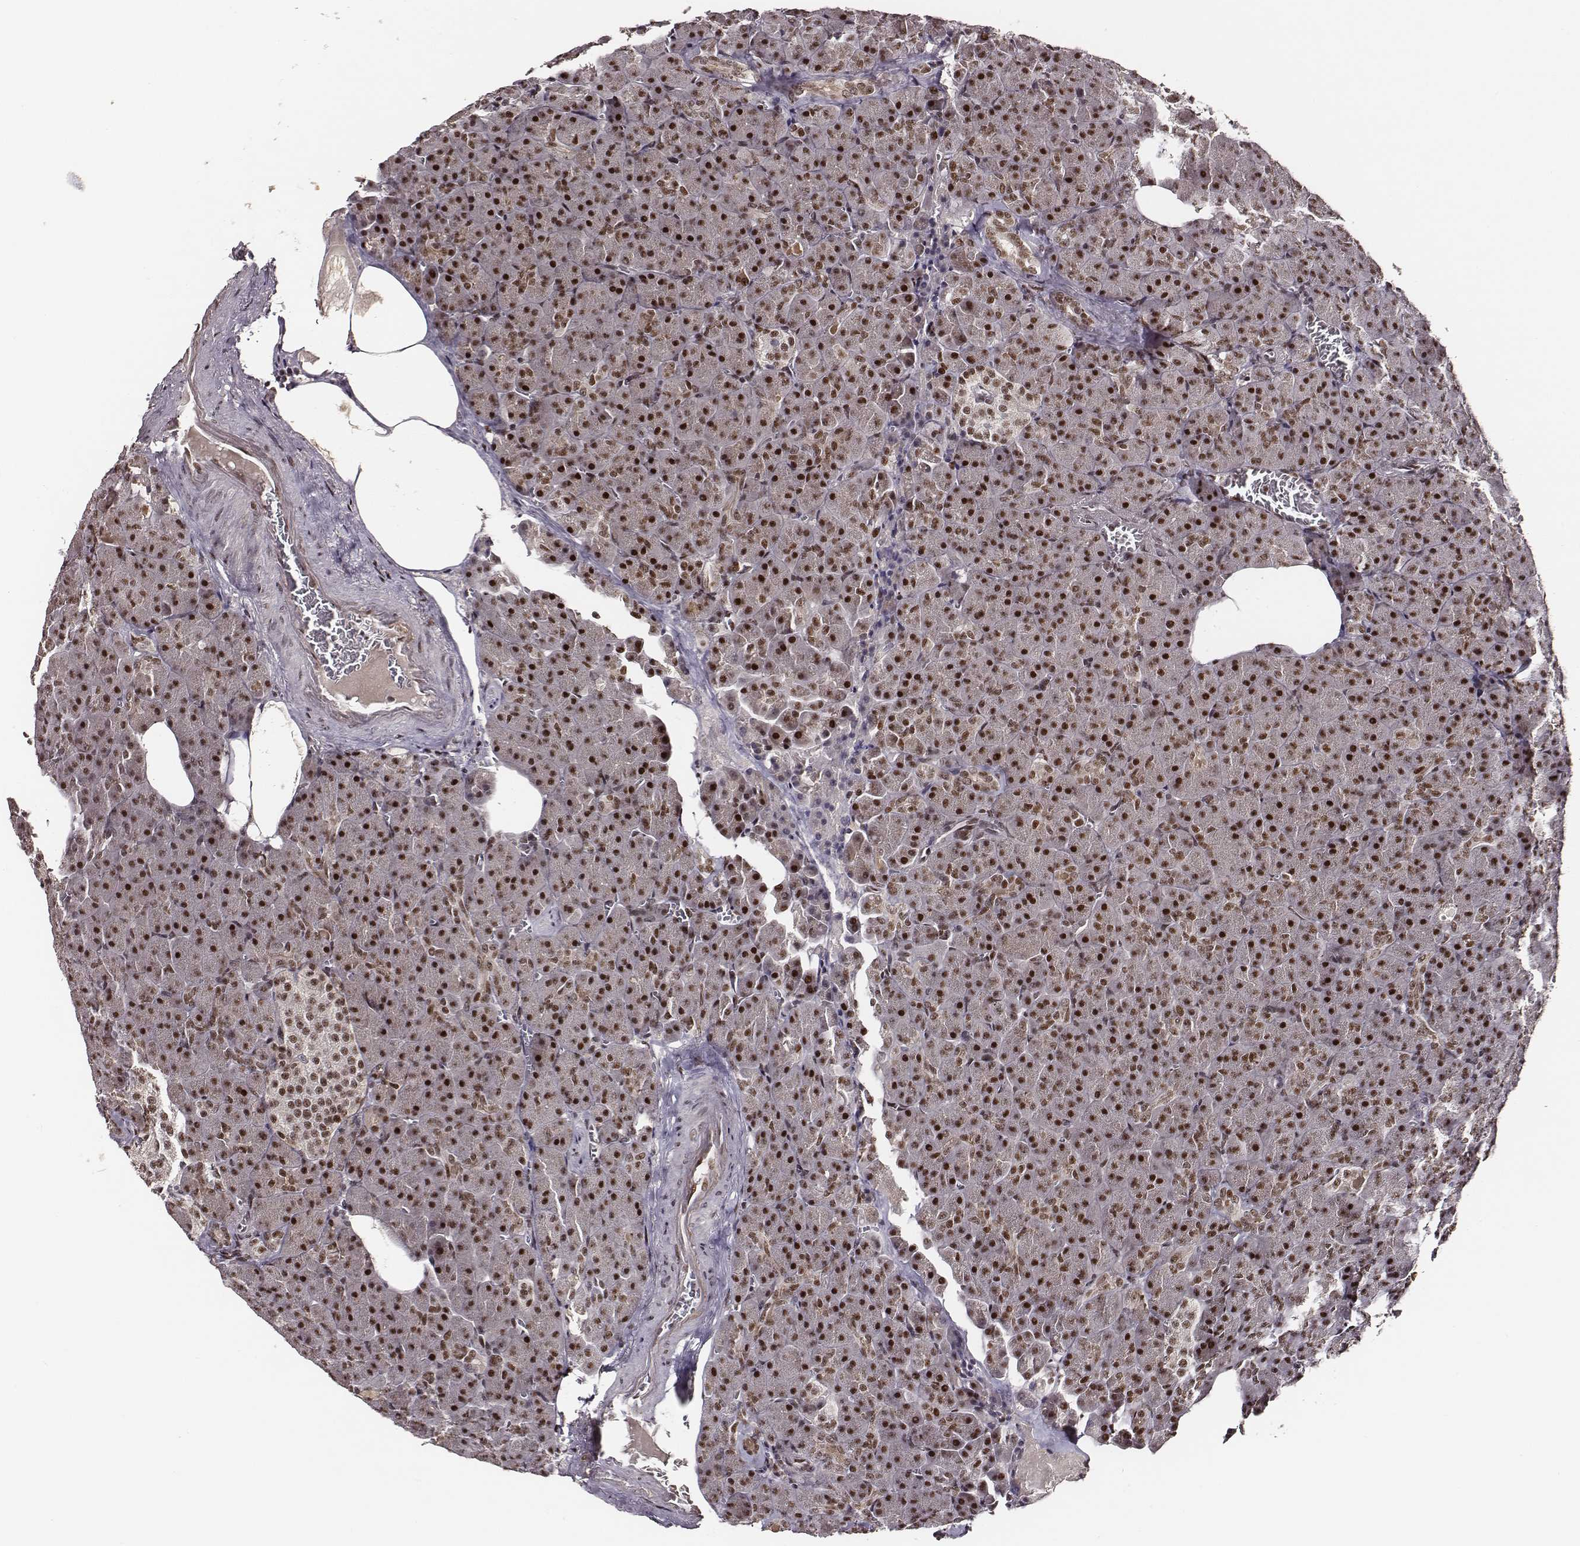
{"staining": {"intensity": "strong", "quantity": ">75%", "location": "nuclear"}, "tissue": "pancreas", "cell_type": "Exocrine glandular cells", "image_type": "normal", "snomed": [{"axis": "morphology", "description": "Normal tissue, NOS"}, {"axis": "topography", "description": "Pancreas"}], "caption": "This photomicrograph reveals normal pancreas stained with IHC to label a protein in brown. The nuclear of exocrine glandular cells show strong positivity for the protein. Nuclei are counter-stained blue.", "gene": "PPARA", "patient": {"sex": "female", "age": 74}}